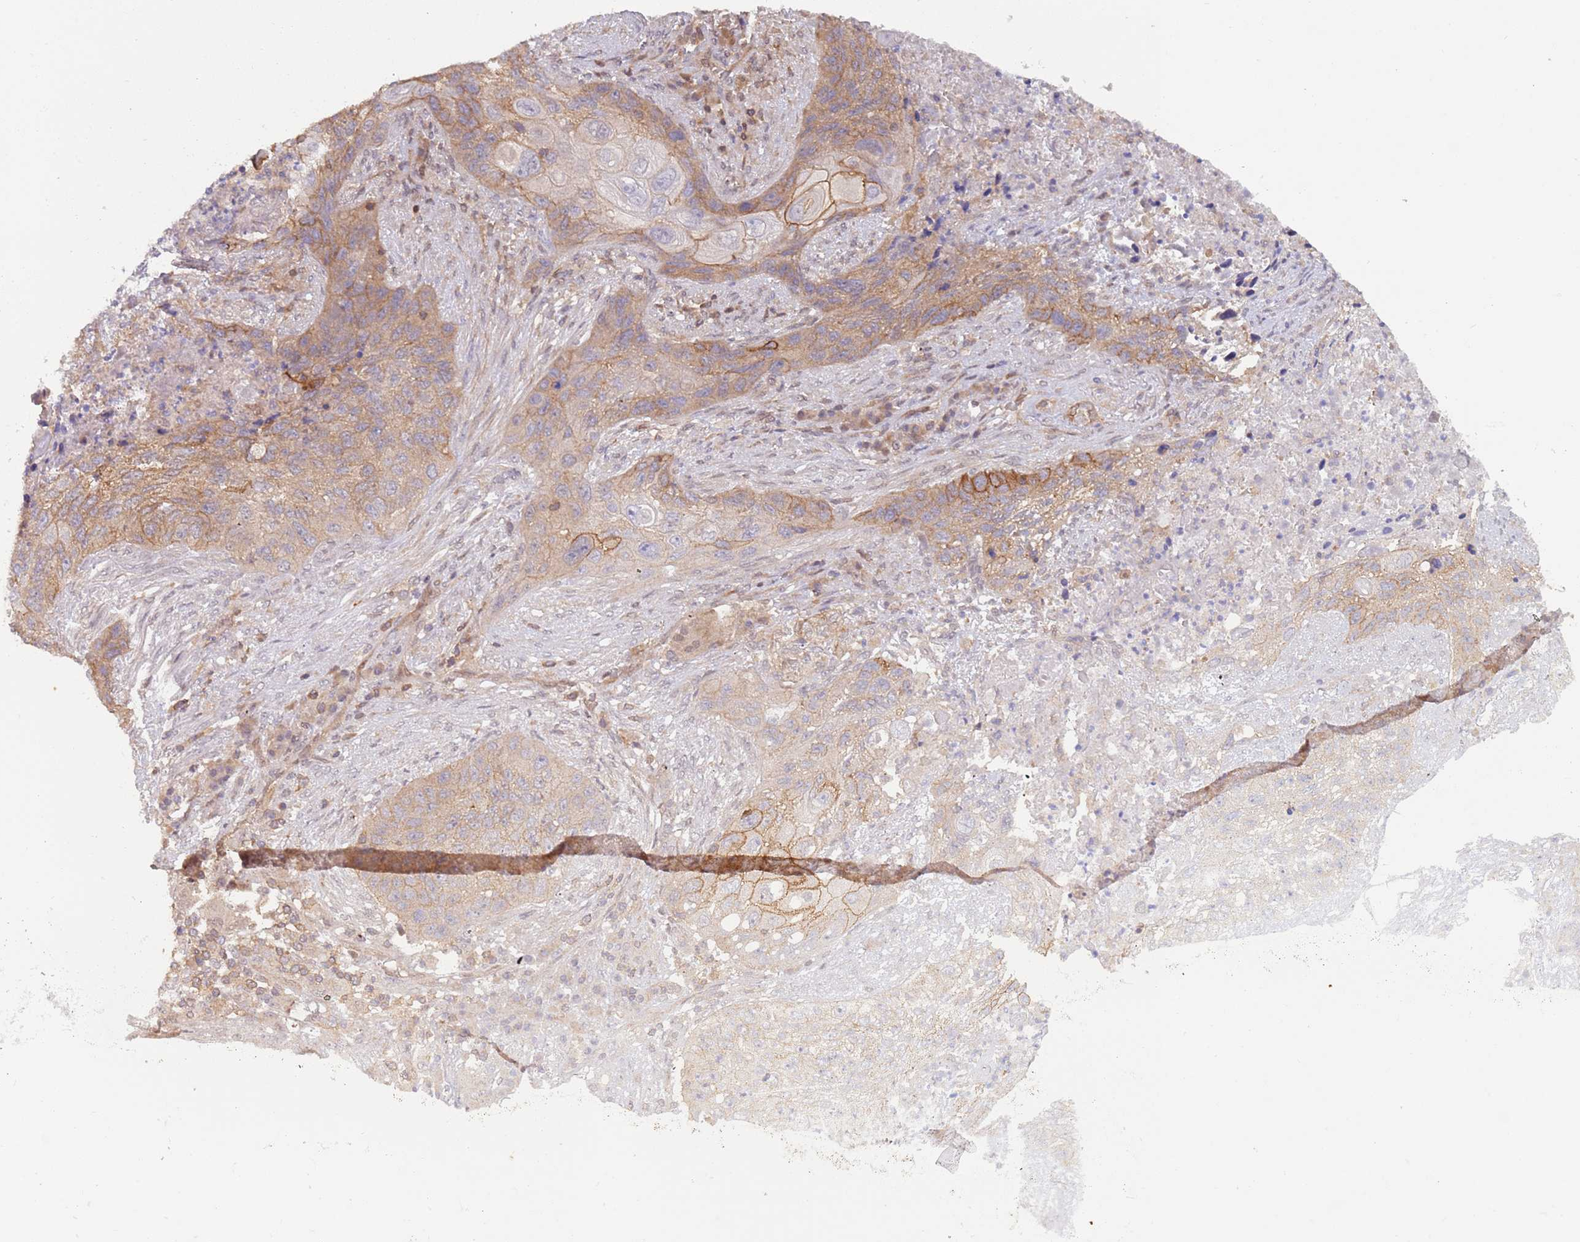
{"staining": {"intensity": "moderate", "quantity": "25%-75%", "location": "cytoplasmic/membranous"}, "tissue": "lung cancer", "cell_type": "Tumor cells", "image_type": "cancer", "snomed": [{"axis": "morphology", "description": "Squamous cell carcinoma, NOS"}, {"axis": "topography", "description": "Lung"}], "caption": "Human lung cancer stained with a protein marker demonstrates moderate staining in tumor cells.", "gene": "GSDMD", "patient": {"sex": "female", "age": 63}}